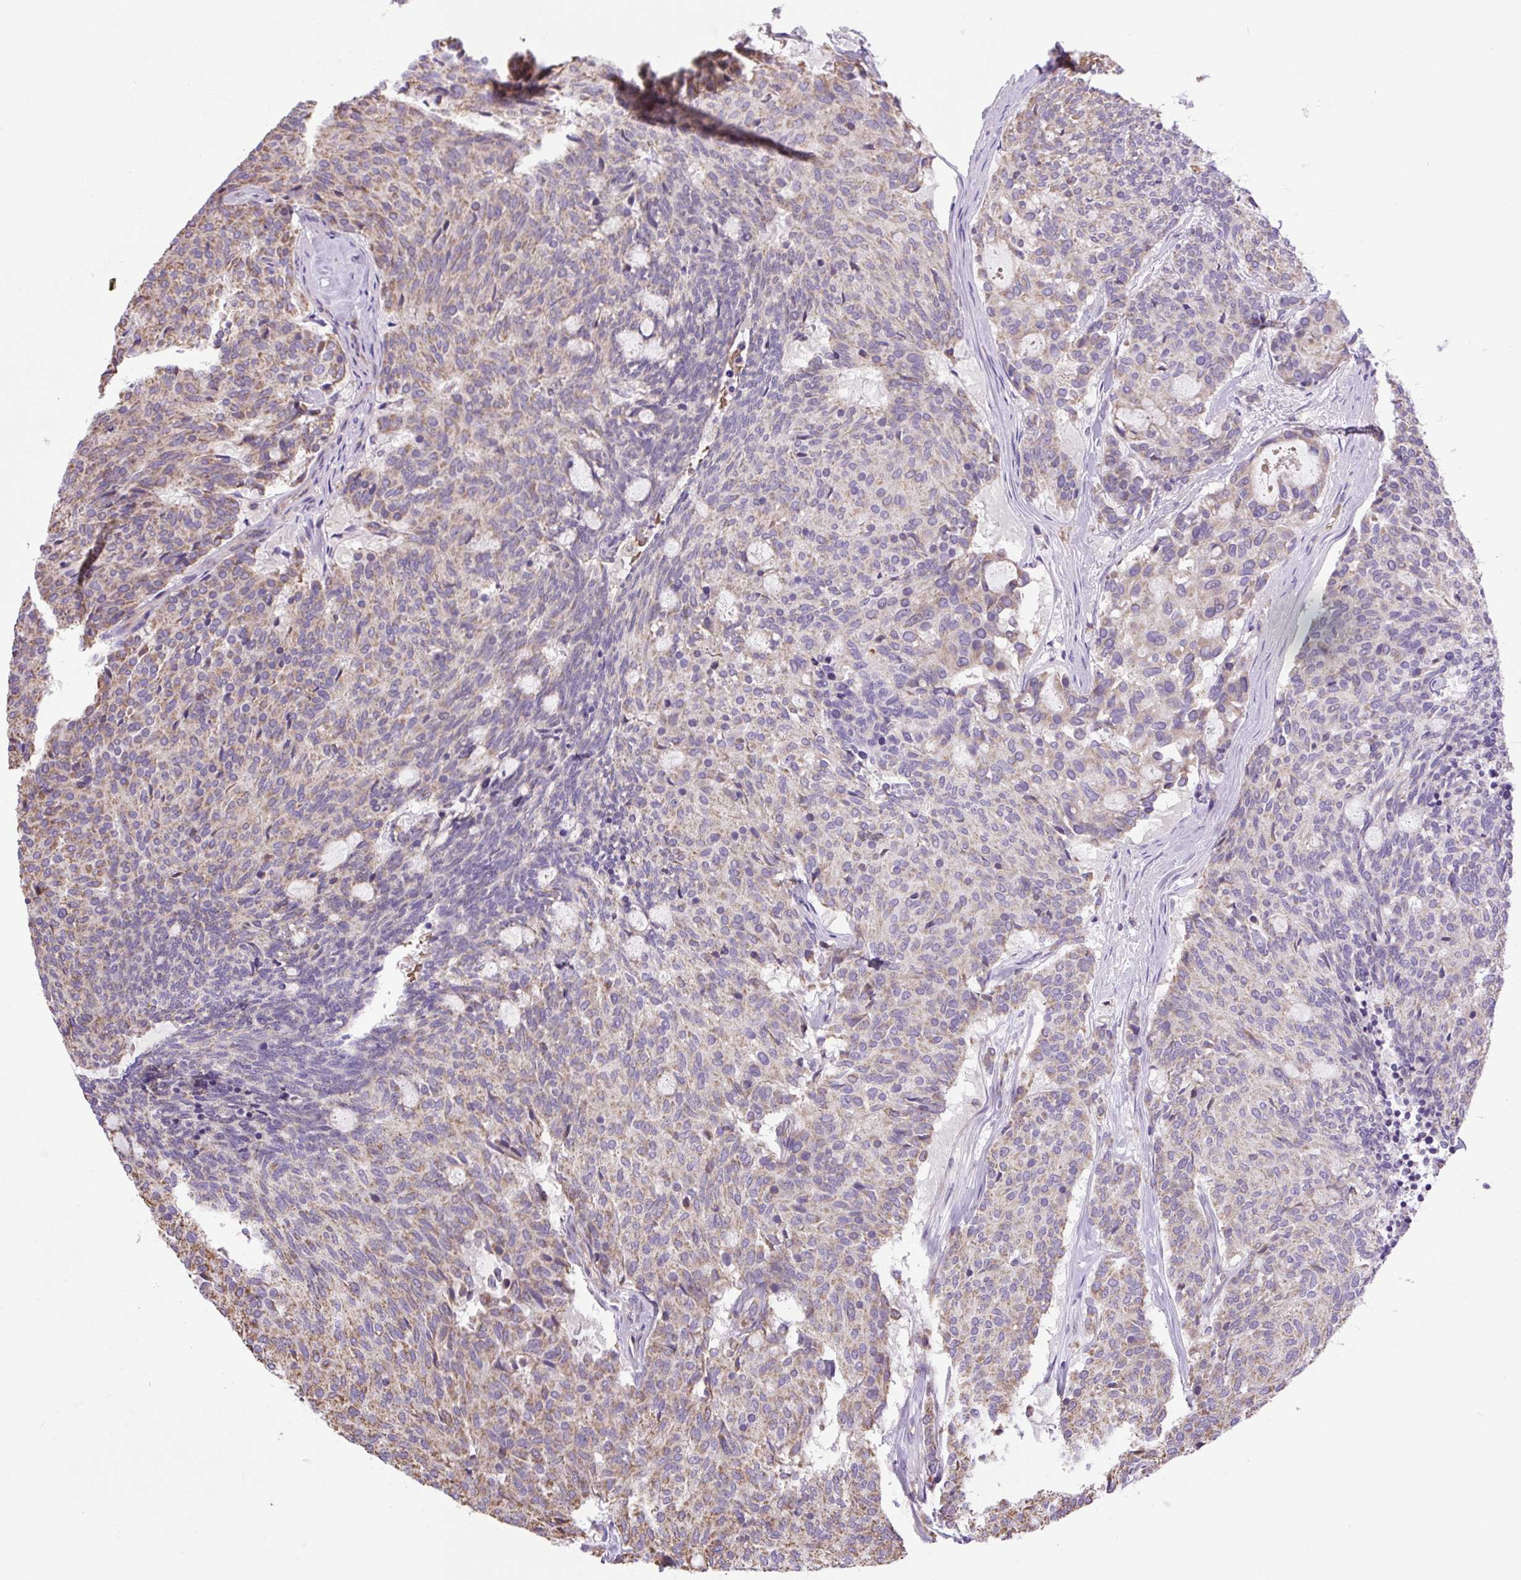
{"staining": {"intensity": "weak", "quantity": "25%-75%", "location": "cytoplasmic/membranous"}, "tissue": "carcinoid", "cell_type": "Tumor cells", "image_type": "cancer", "snomed": [{"axis": "morphology", "description": "Carcinoid, malignant, NOS"}, {"axis": "topography", "description": "Pancreas"}], "caption": "Tumor cells demonstrate low levels of weak cytoplasmic/membranous expression in about 25%-75% of cells in human carcinoid.", "gene": "PLCG1", "patient": {"sex": "female", "age": 54}}